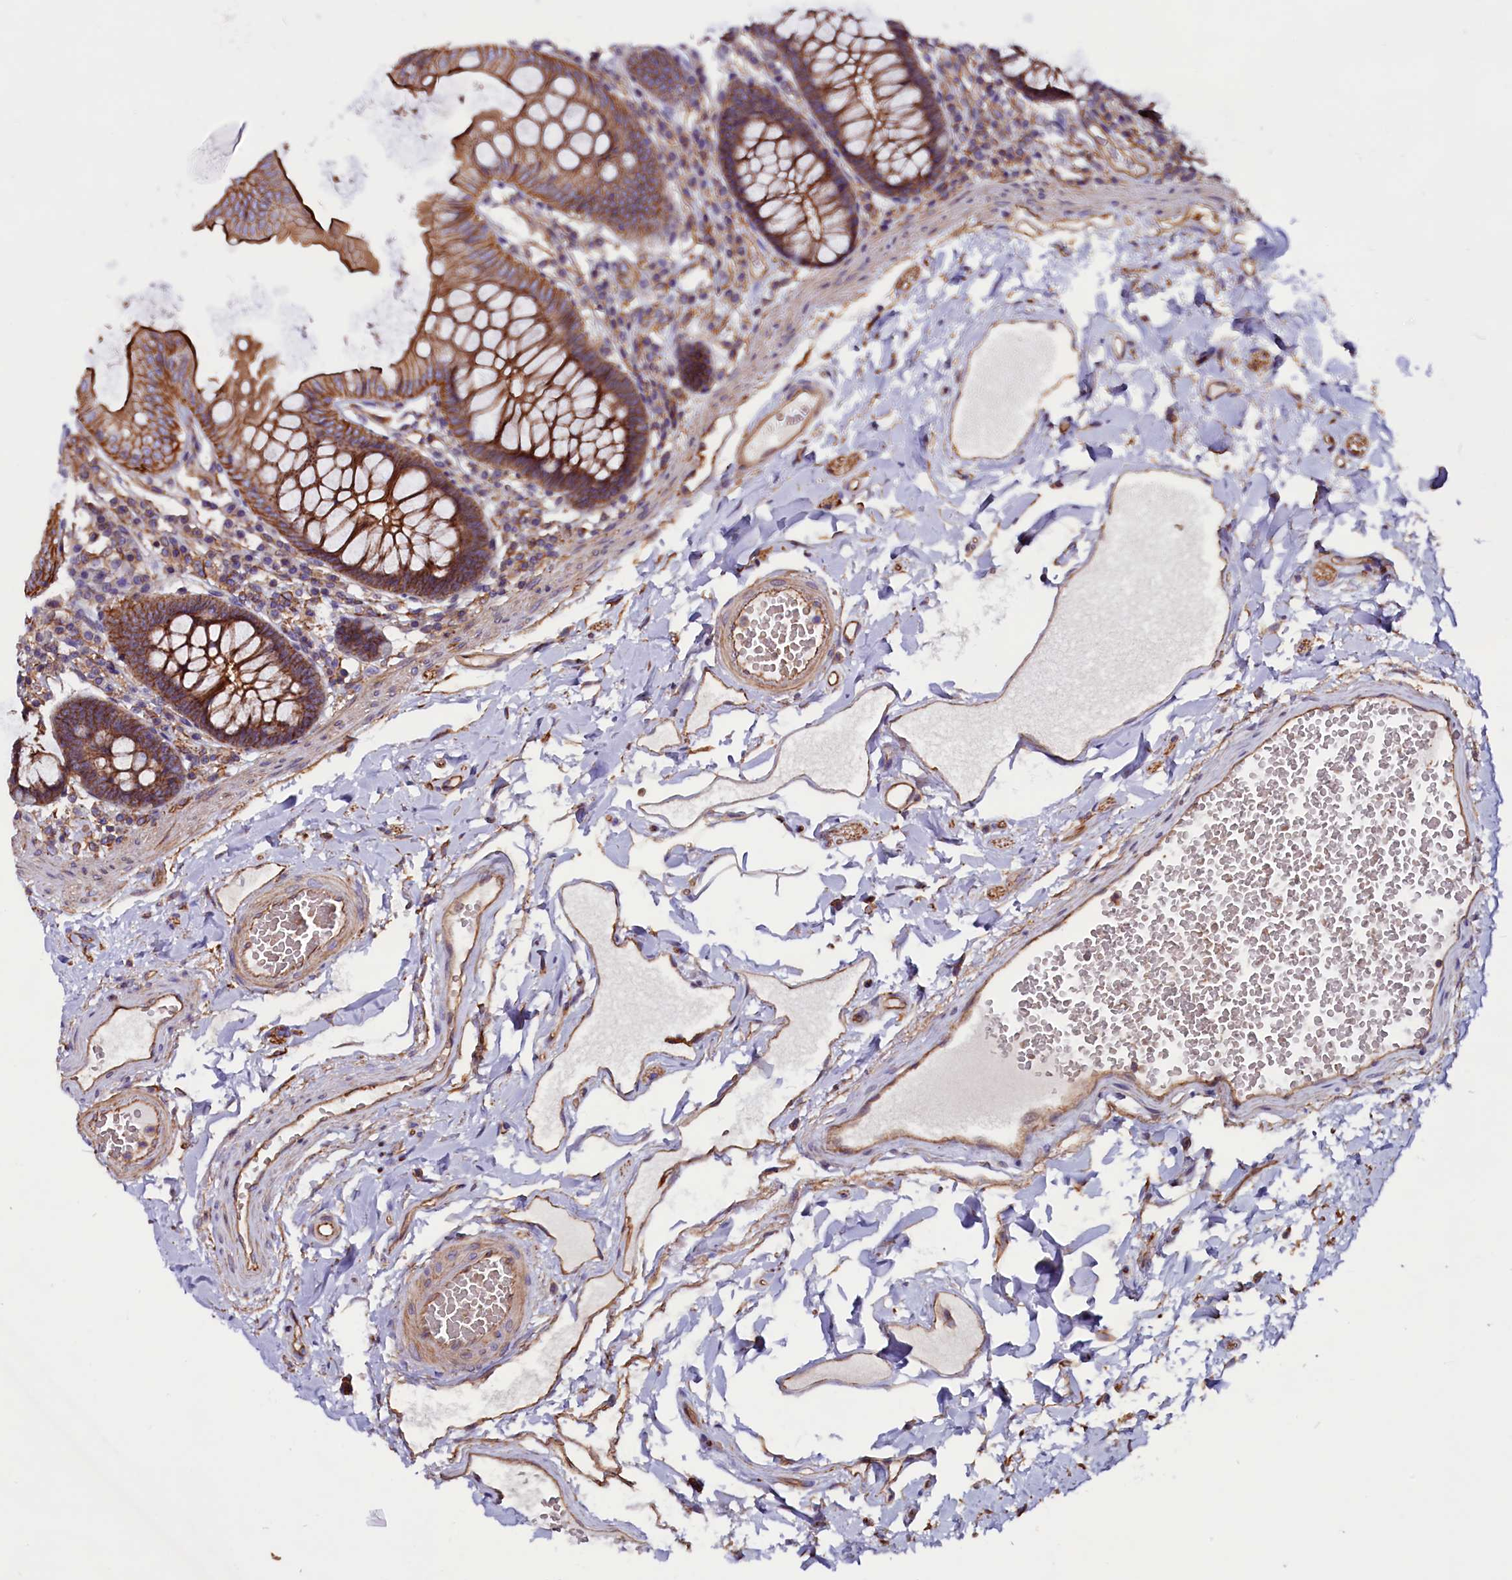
{"staining": {"intensity": "moderate", "quantity": ">75%", "location": "cytoplasmic/membranous"}, "tissue": "colon", "cell_type": "Endothelial cells", "image_type": "normal", "snomed": [{"axis": "morphology", "description": "Normal tissue, NOS"}, {"axis": "topography", "description": "Colon"}], "caption": "Normal colon was stained to show a protein in brown. There is medium levels of moderate cytoplasmic/membranous positivity in approximately >75% of endothelial cells.", "gene": "ZNF749", "patient": {"sex": "male", "age": 84}}